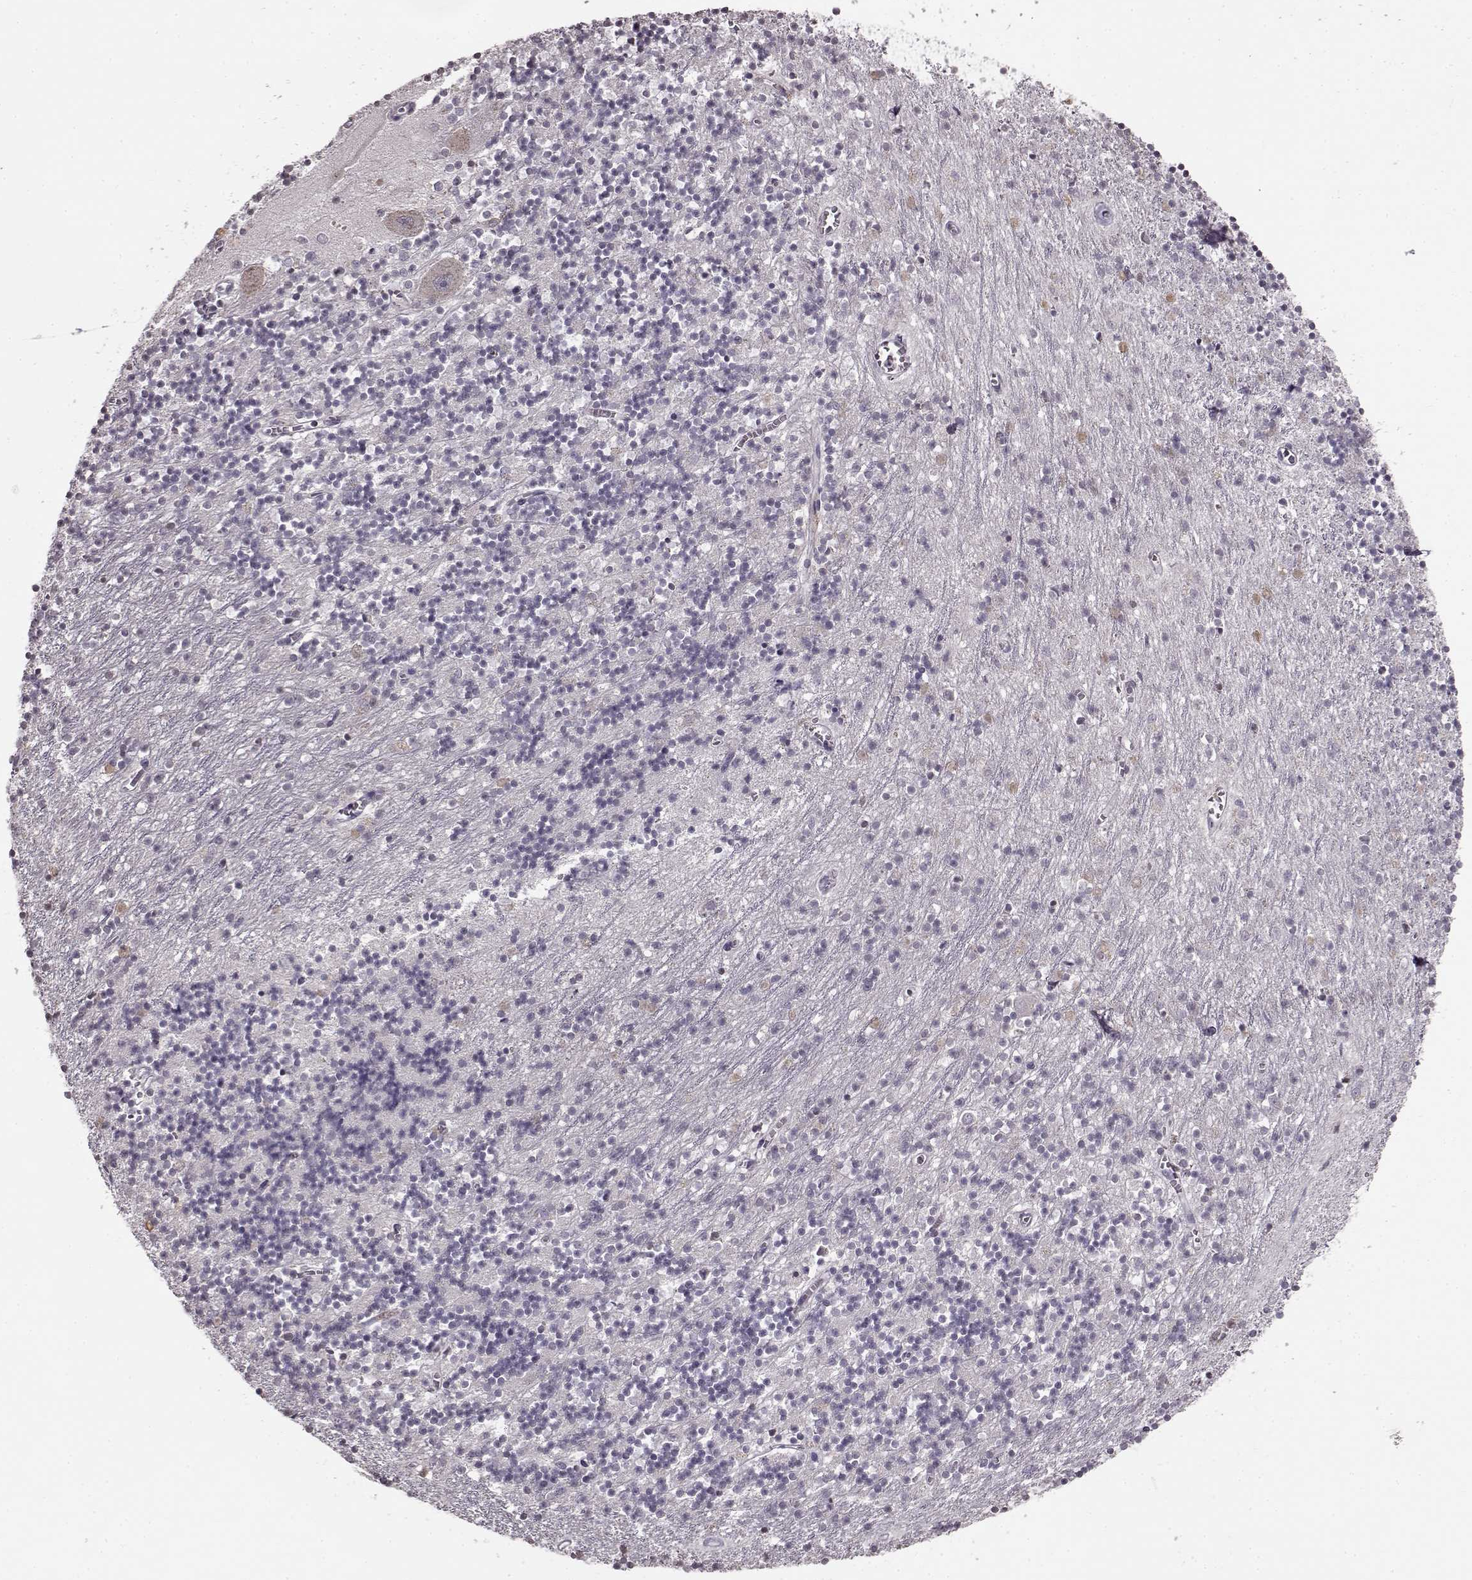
{"staining": {"intensity": "negative", "quantity": "none", "location": "none"}, "tissue": "cerebellum", "cell_type": "Cells in granular layer", "image_type": "normal", "snomed": [{"axis": "morphology", "description": "Normal tissue, NOS"}, {"axis": "topography", "description": "Cerebellum"}], "caption": "This is an IHC micrograph of benign human cerebellum. There is no expression in cells in granular layer.", "gene": "FSHB", "patient": {"sex": "female", "age": 64}}